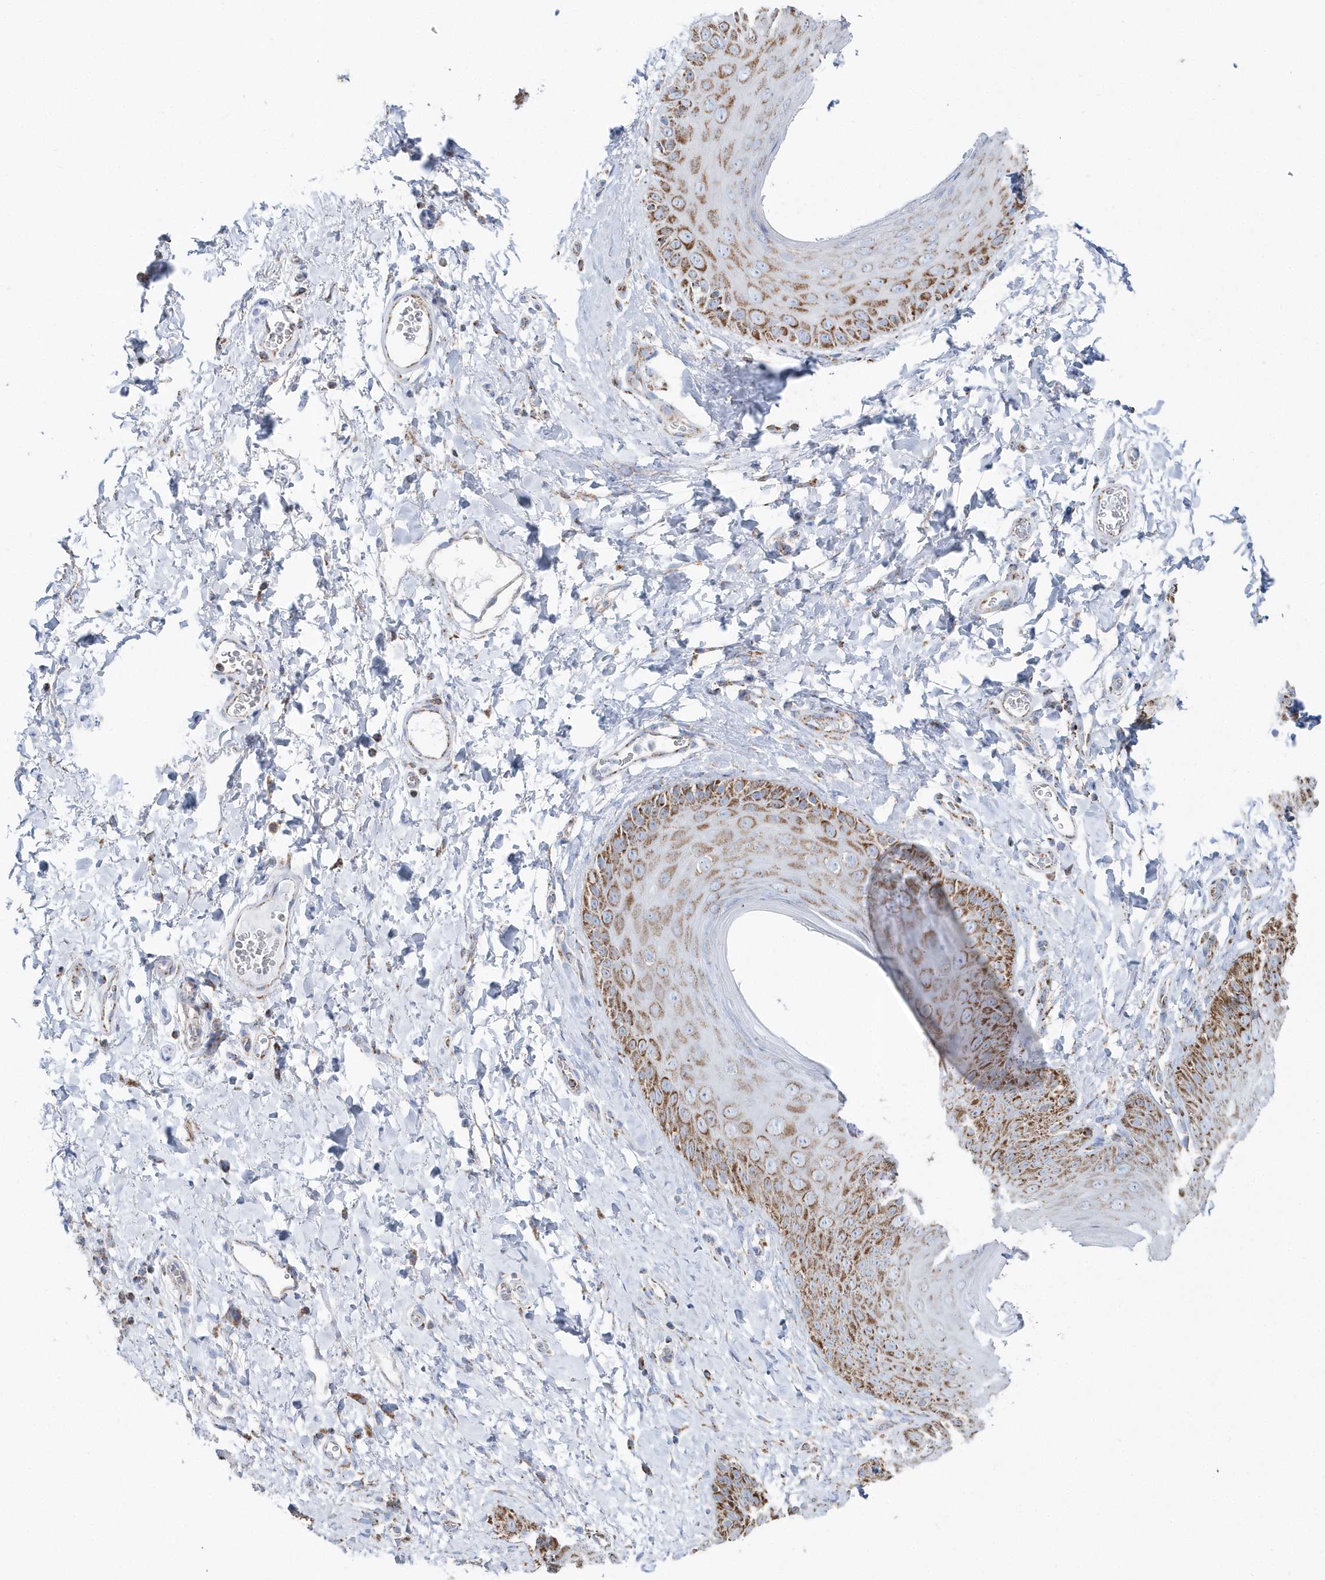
{"staining": {"intensity": "moderate", "quantity": ">75%", "location": "cytoplasmic/membranous"}, "tissue": "skin", "cell_type": "Epidermal cells", "image_type": "normal", "snomed": [{"axis": "morphology", "description": "Normal tissue, NOS"}, {"axis": "topography", "description": "Anal"}], "caption": "Skin stained for a protein reveals moderate cytoplasmic/membranous positivity in epidermal cells. (brown staining indicates protein expression, while blue staining denotes nuclei).", "gene": "TMCO6", "patient": {"sex": "male", "age": 44}}